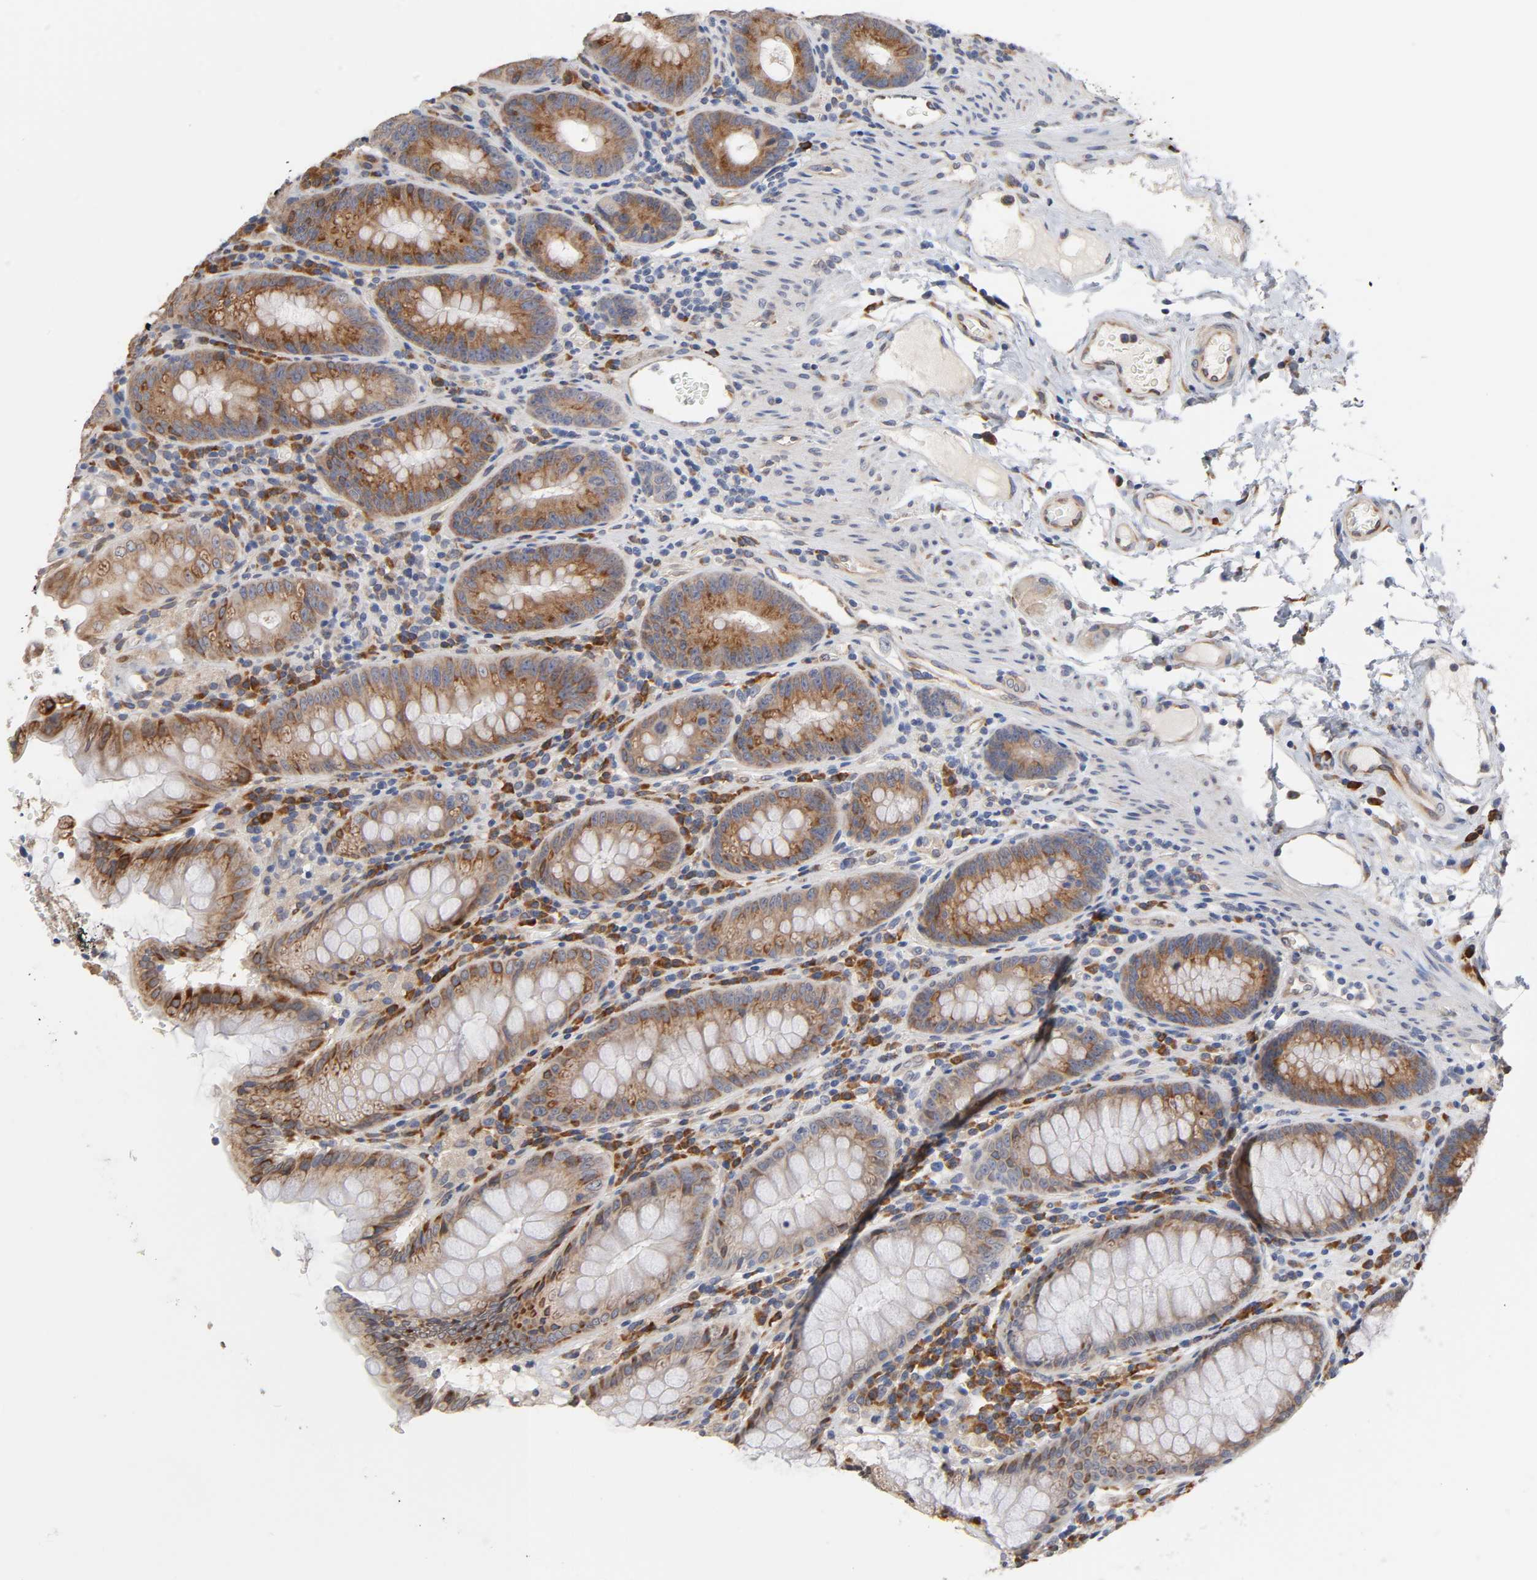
{"staining": {"intensity": "moderate", "quantity": ">75%", "location": "cytoplasmic/membranous"}, "tissue": "colon", "cell_type": "Endothelial cells", "image_type": "normal", "snomed": [{"axis": "morphology", "description": "Normal tissue, NOS"}, {"axis": "topography", "description": "Colon"}], "caption": "Endothelial cells demonstrate moderate cytoplasmic/membranous staining in about >75% of cells in benign colon. (IHC, brightfield microscopy, high magnification).", "gene": "HDLBP", "patient": {"sex": "female", "age": 46}}